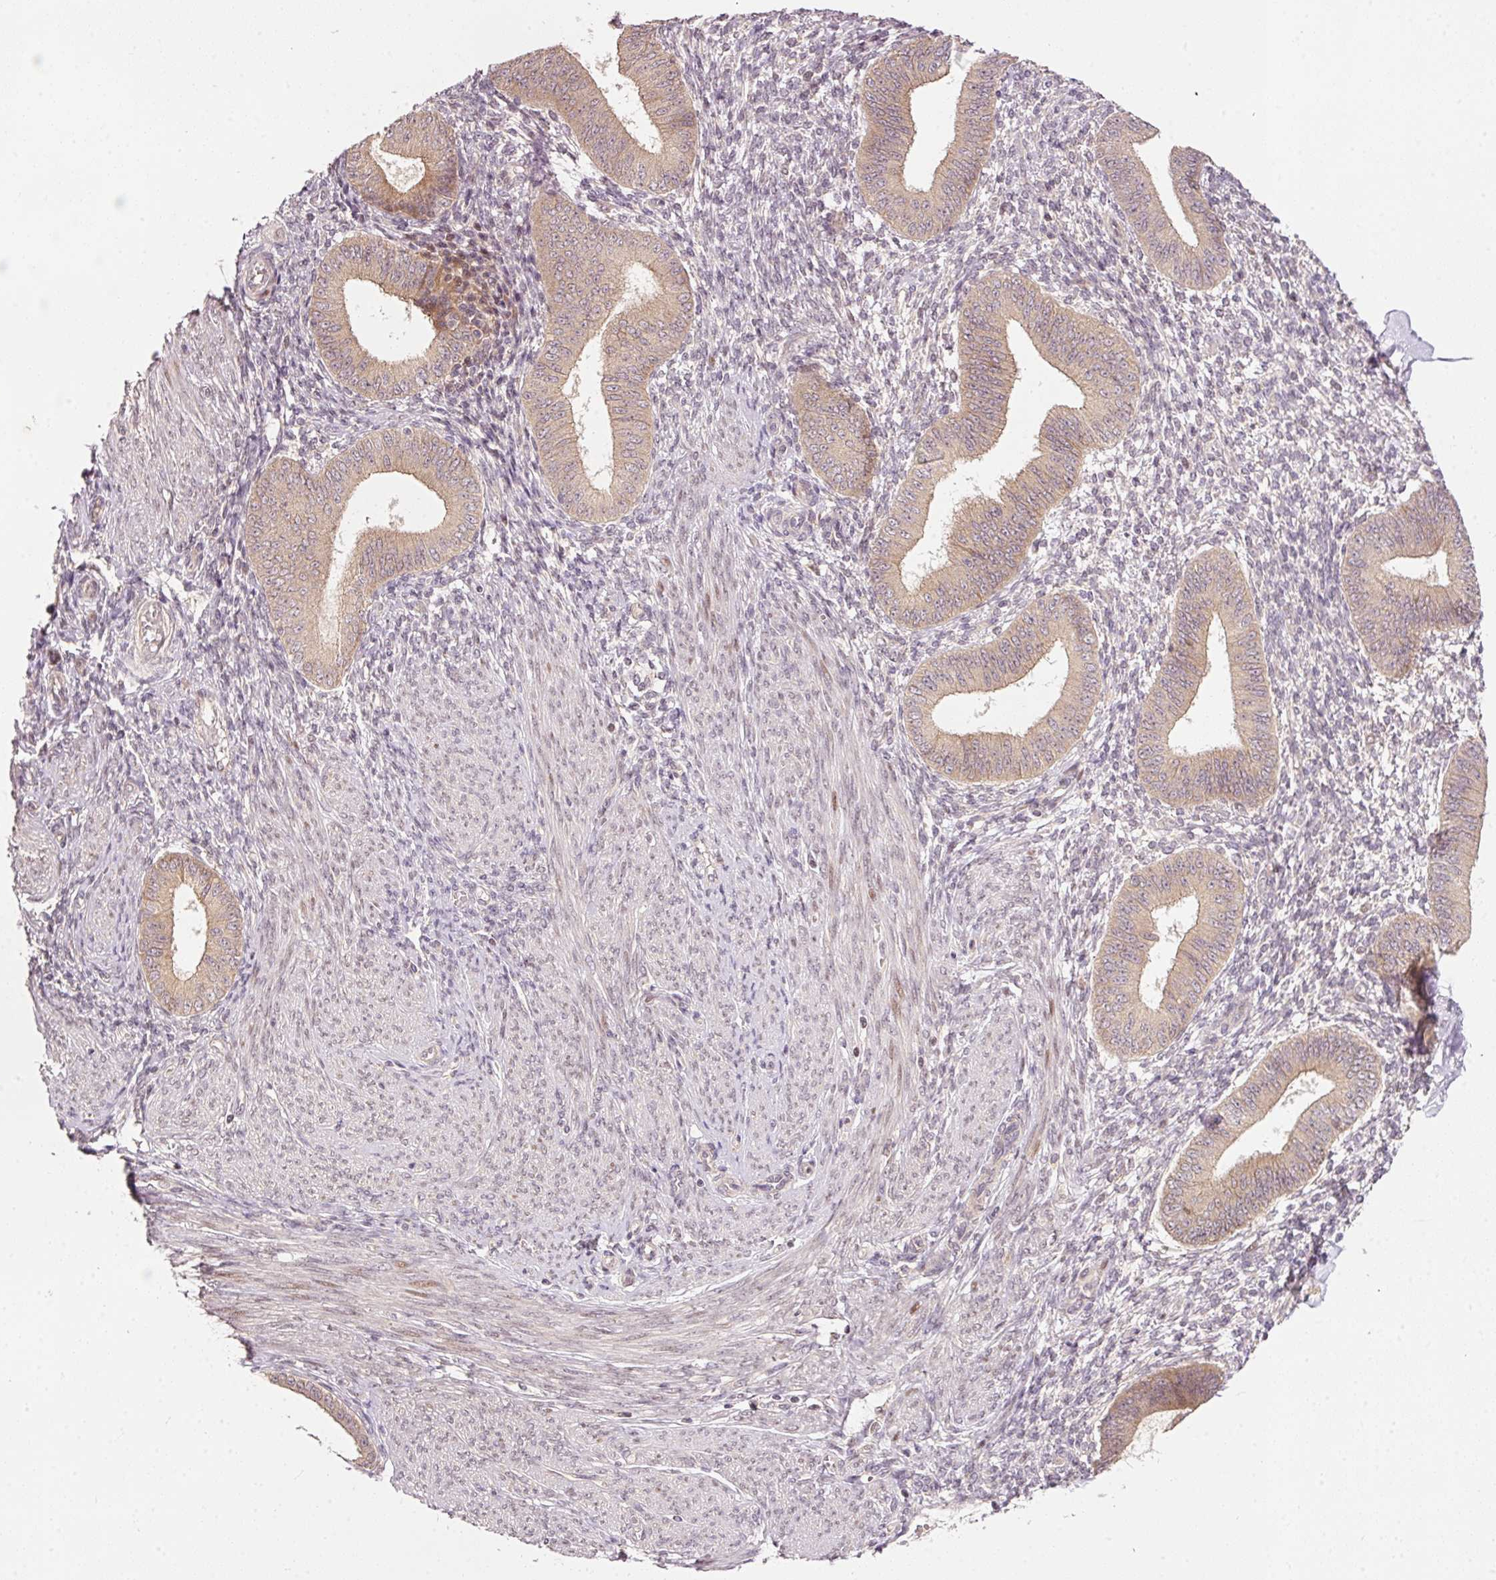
{"staining": {"intensity": "negative", "quantity": "none", "location": "none"}, "tissue": "endometrium", "cell_type": "Cells in endometrial stroma", "image_type": "normal", "snomed": [{"axis": "morphology", "description": "Normal tissue, NOS"}, {"axis": "topography", "description": "Endometrium"}], "caption": "Immunohistochemistry of unremarkable endometrium shows no positivity in cells in endometrial stroma.", "gene": "PCDHB1", "patient": {"sex": "female", "age": 49}}